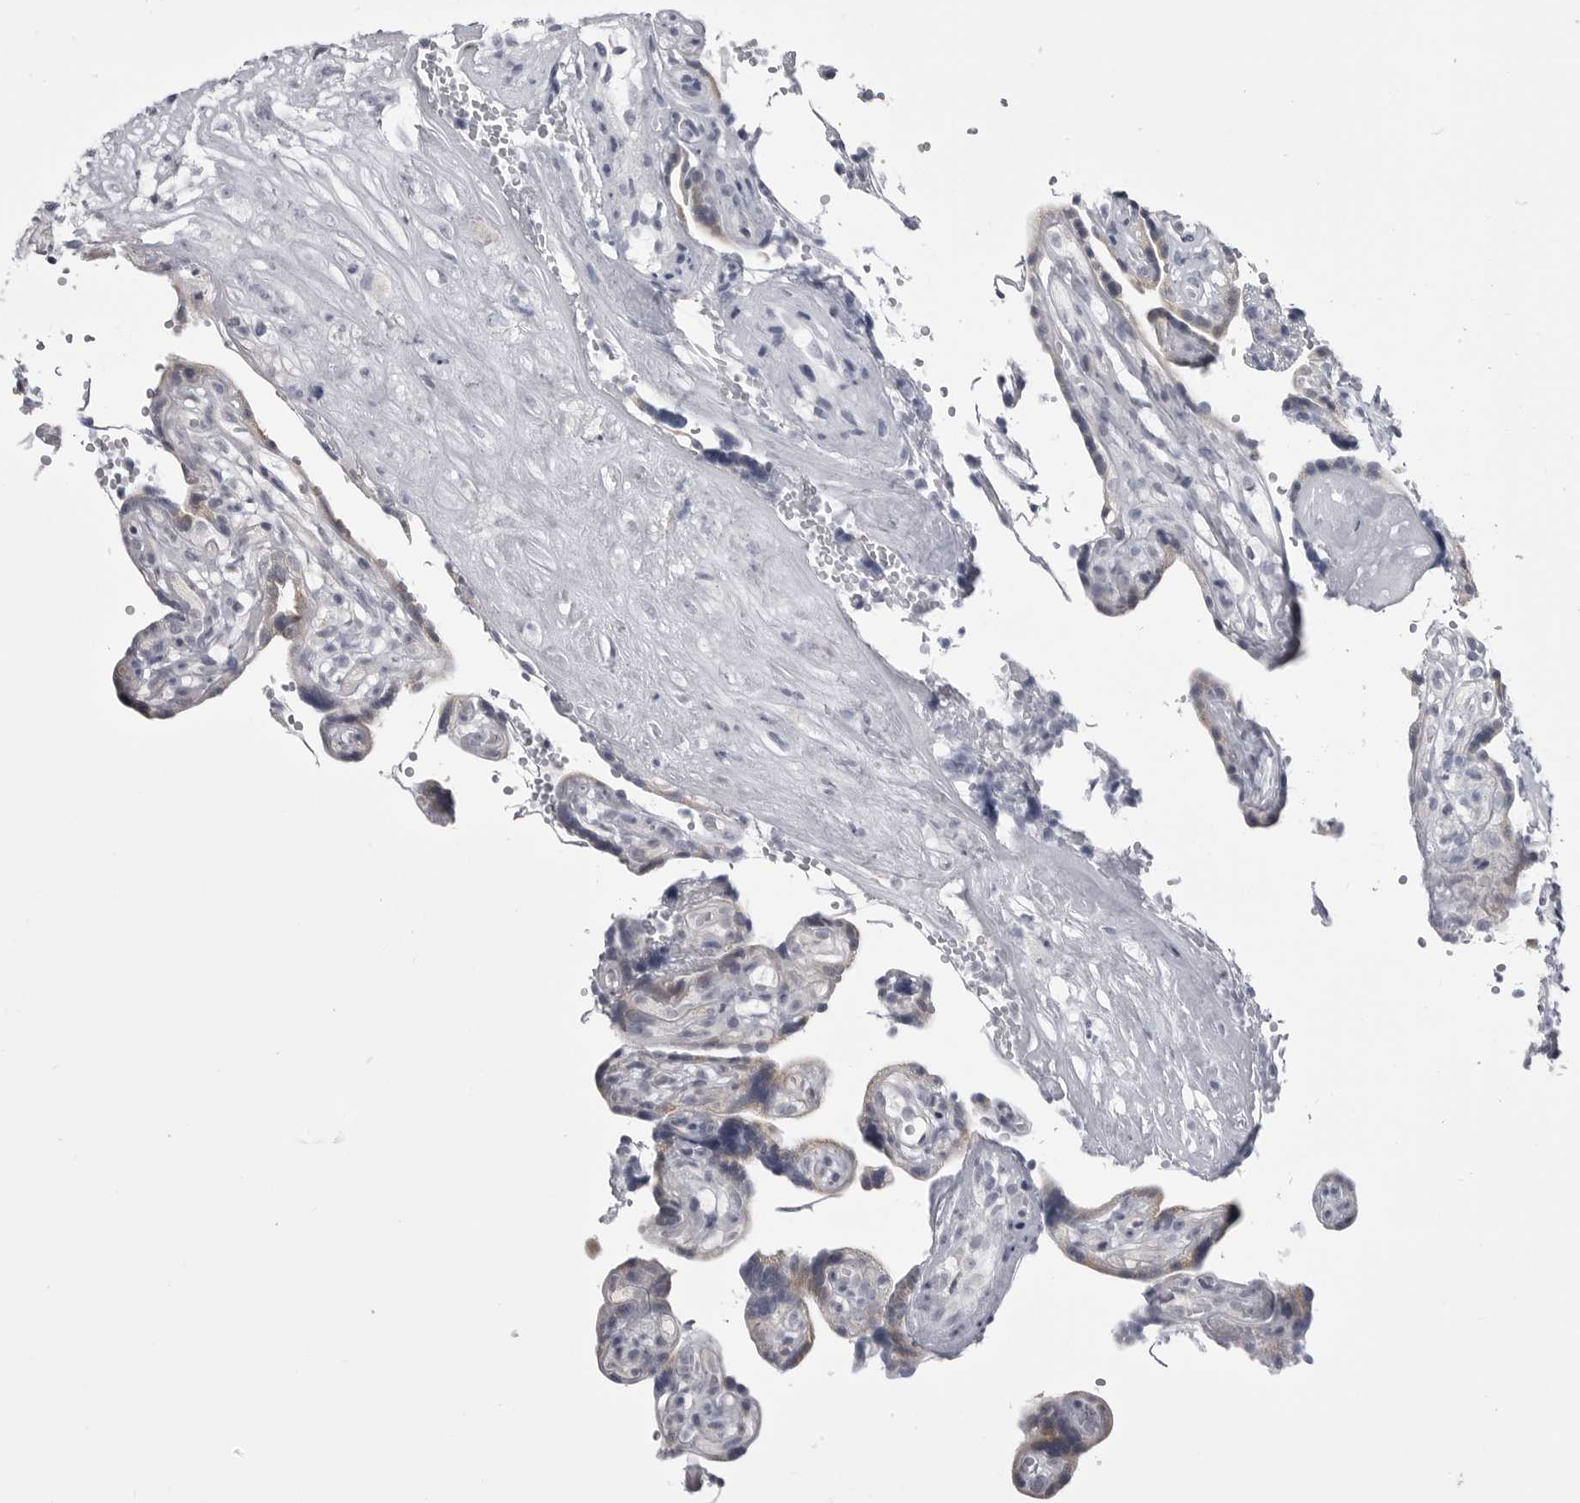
{"staining": {"intensity": "negative", "quantity": "none", "location": "none"}, "tissue": "placenta", "cell_type": "Decidual cells", "image_type": "normal", "snomed": [{"axis": "morphology", "description": "Normal tissue, NOS"}, {"axis": "topography", "description": "Placenta"}], "caption": "This is an immunohistochemistry (IHC) image of benign human placenta. There is no staining in decidual cells.", "gene": "FH", "patient": {"sex": "female", "age": 30}}